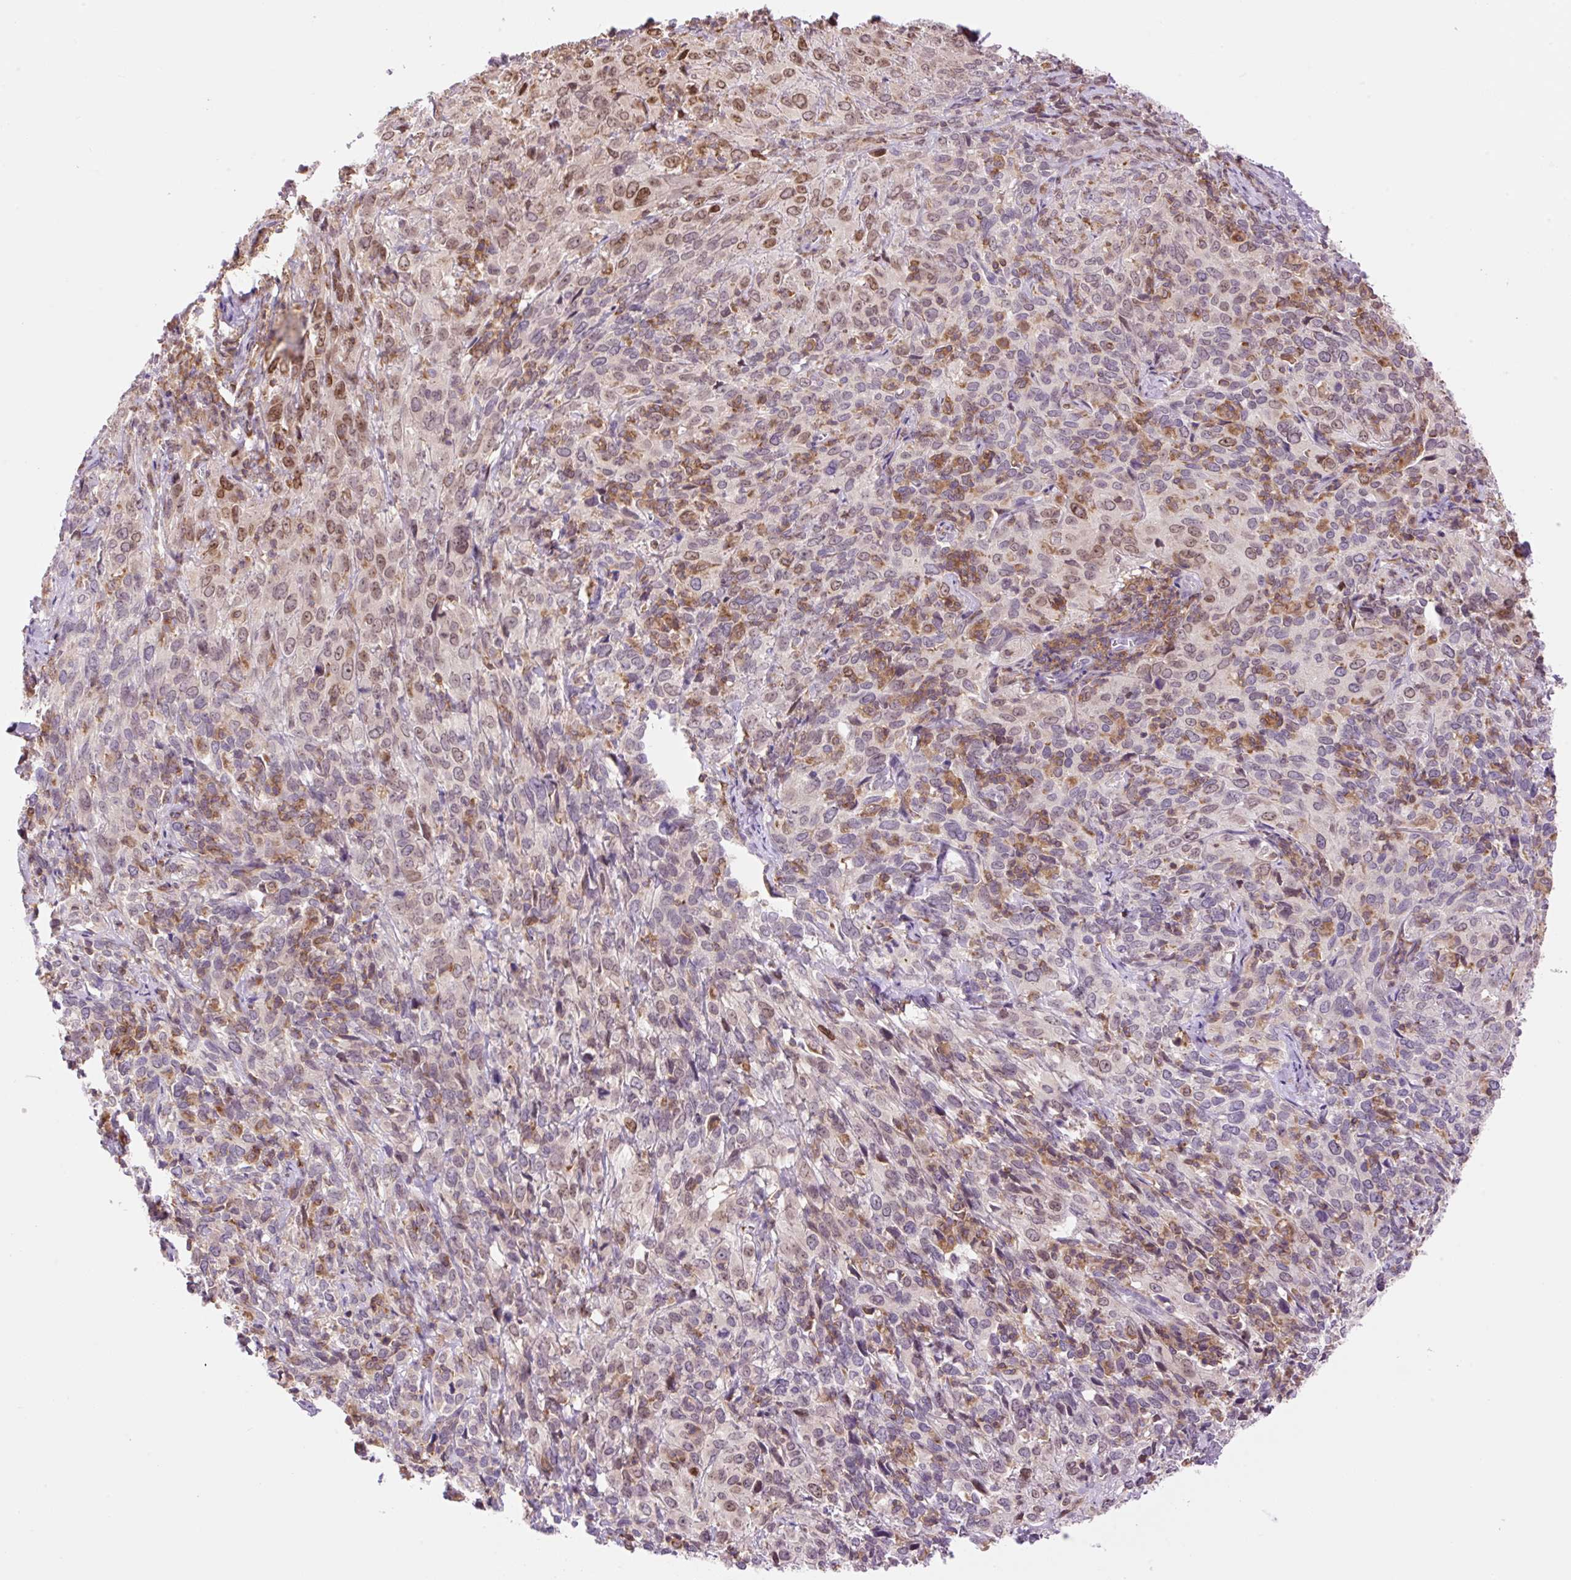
{"staining": {"intensity": "moderate", "quantity": "25%-75%", "location": "nuclear"}, "tissue": "cervical cancer", "cell_type": "Tumor cells", "image_type": "cancer", "snomed": [{"axis": "morphology", "description": "Squamous cell carcinoma, NOS"}, {"axis": "topography", "description": "Cervix"}], "caption": "DAB immunohistochemical staining of cervical cancer displays moderate nuclear protein expression in about 25%-75% of tumor cells.", "gene": "CARD11", "patient": {"sex": "female", "age": 51}}